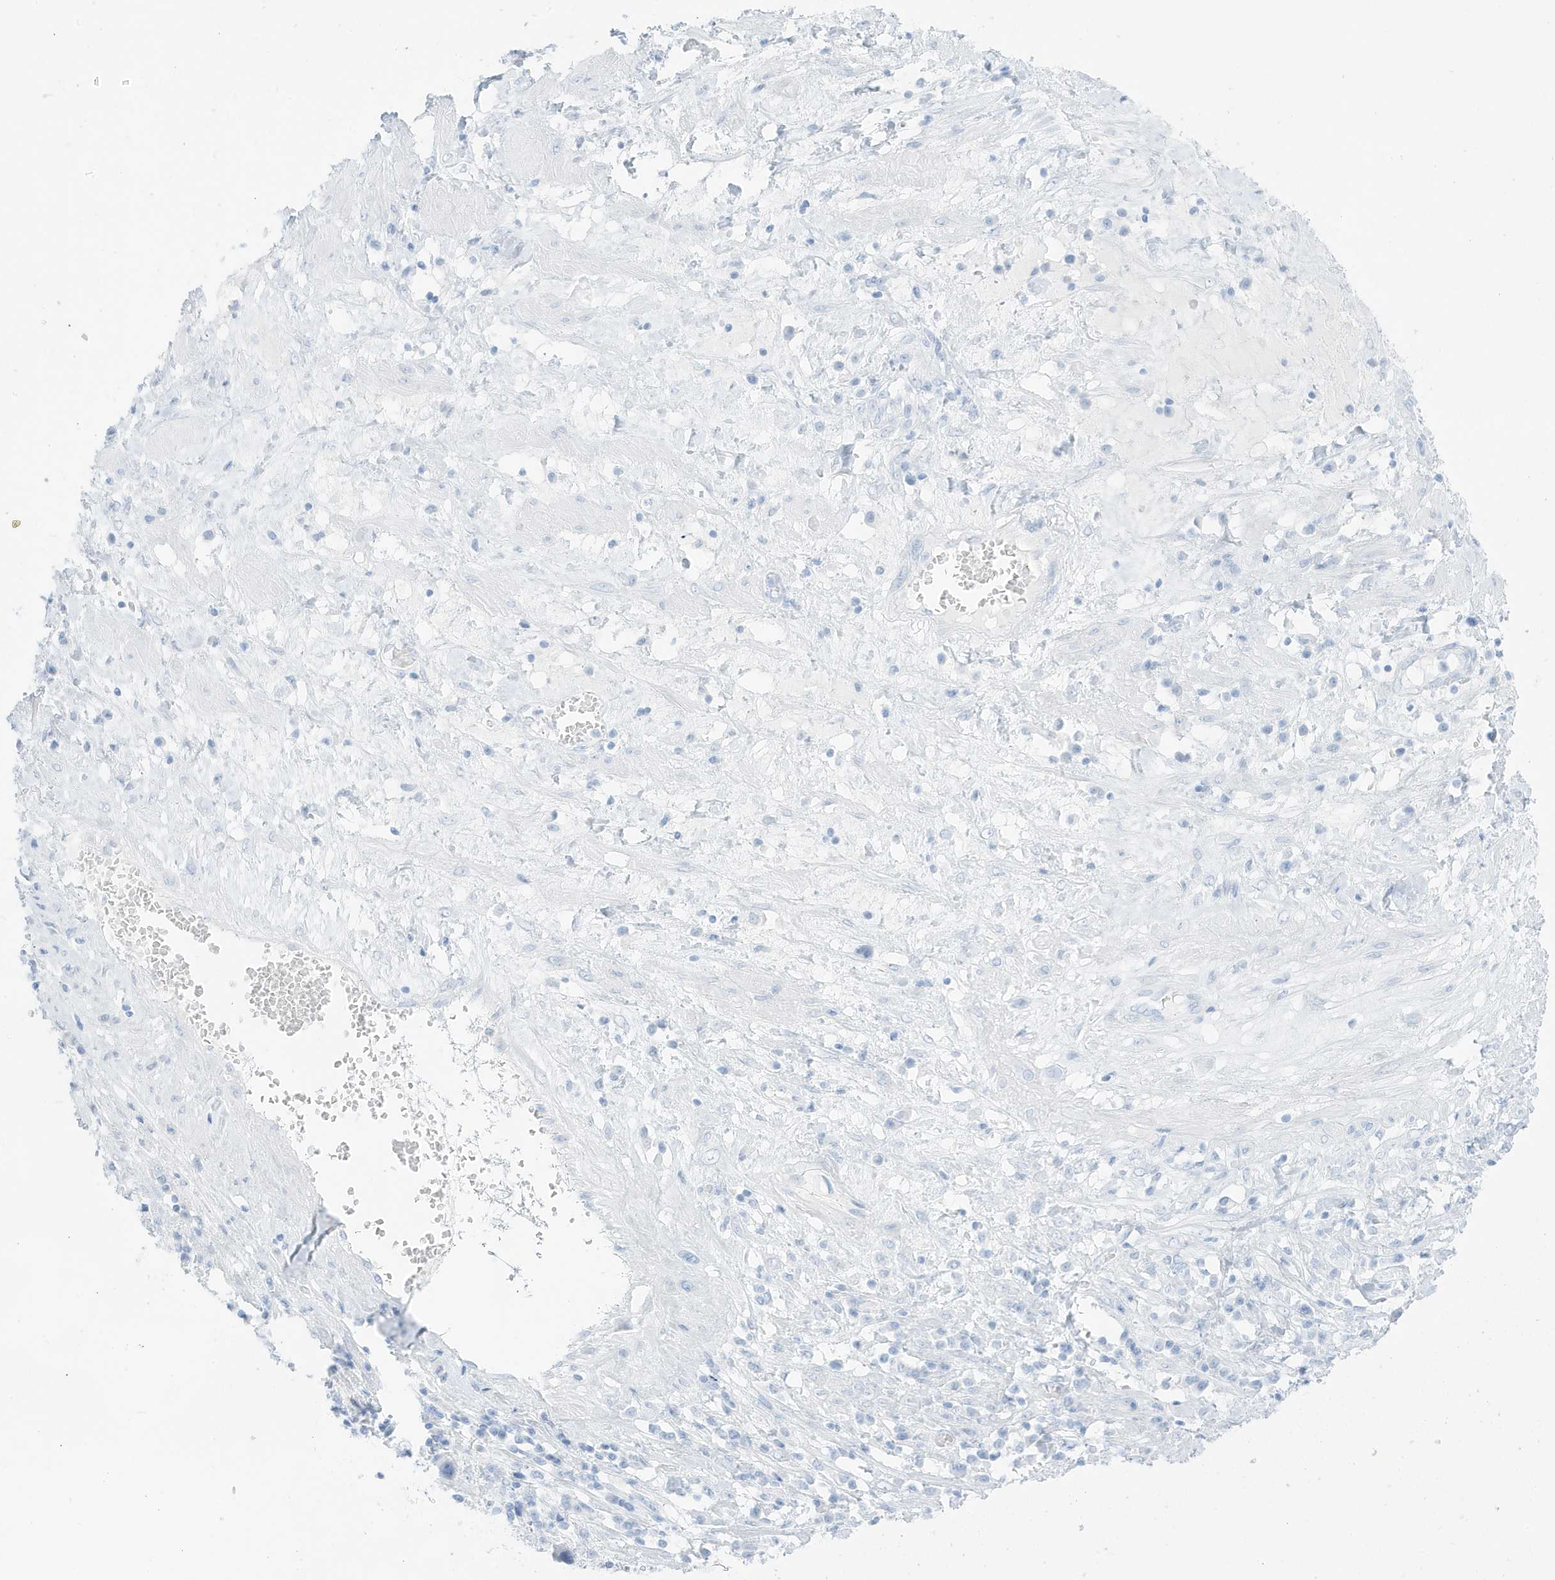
{"staining": {"intensity": "negative", "quantity": "none", "location": "none"}, "tissue": "endometrial cancer", "cell_type": "Tumor cells", "image_type": "cancer", "snomed": [{"axis": "morphology", "description": "Adenocarcinoma, NOS"}, {"axis": "topography", "description": "Endometrium"}], "caption": "This is a micrograph of IHC staining of endometrial adenocarcinoma, which shows no positivity in tumor cells.", "gene": "SLC22A13", "patient": {"sex": "female", "age": 49}}